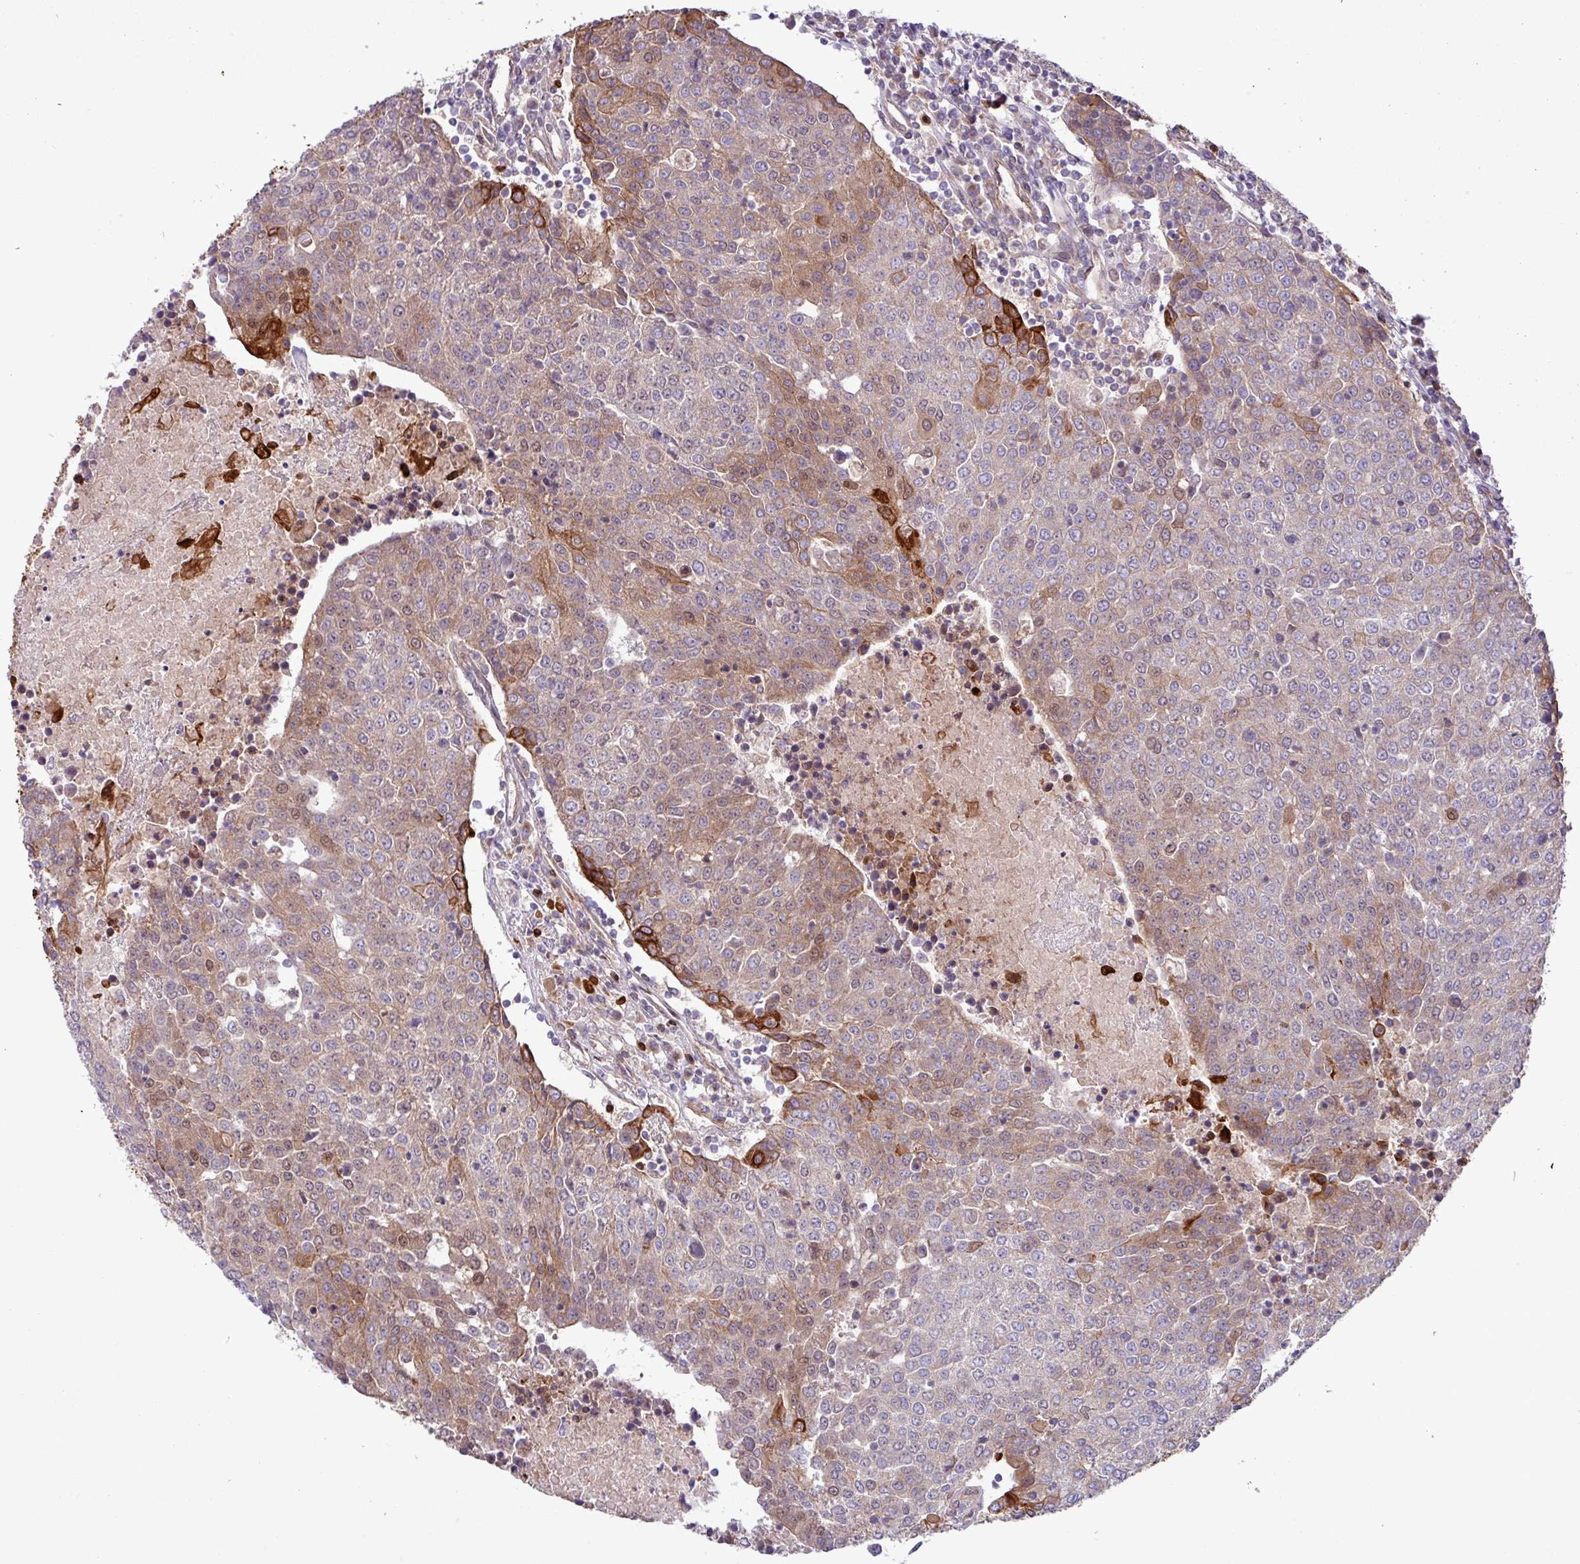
{"staining": {"intensity": "moderate", "quantity": "<25%", "location": "cytoplasmic/membranous,nuclear"}, "tissue": "urothelial cancer", "cell_type": "Tumor cells", "image_type": "cancer", "snomed": [{"axis": "morphology", "description": "Urothelial carcinoma, High grade"}, {"axis": "topography", "description": "Urinary bladder"}], "caption": "A brown stain shows moderate cytoplasmic/membranous and nuclear staining of a protein in urothelial carcinoma (high-grade) tumor cells. The staining was performed using DAB (3,3'-diaminobenzidine) to visualize the protein expression in brown, while the nuclei were stained in blue with hematoxylin (Magnification: 20x).", "gene": "CNTRL", "patient": {"sex": "female", "age": 85}}